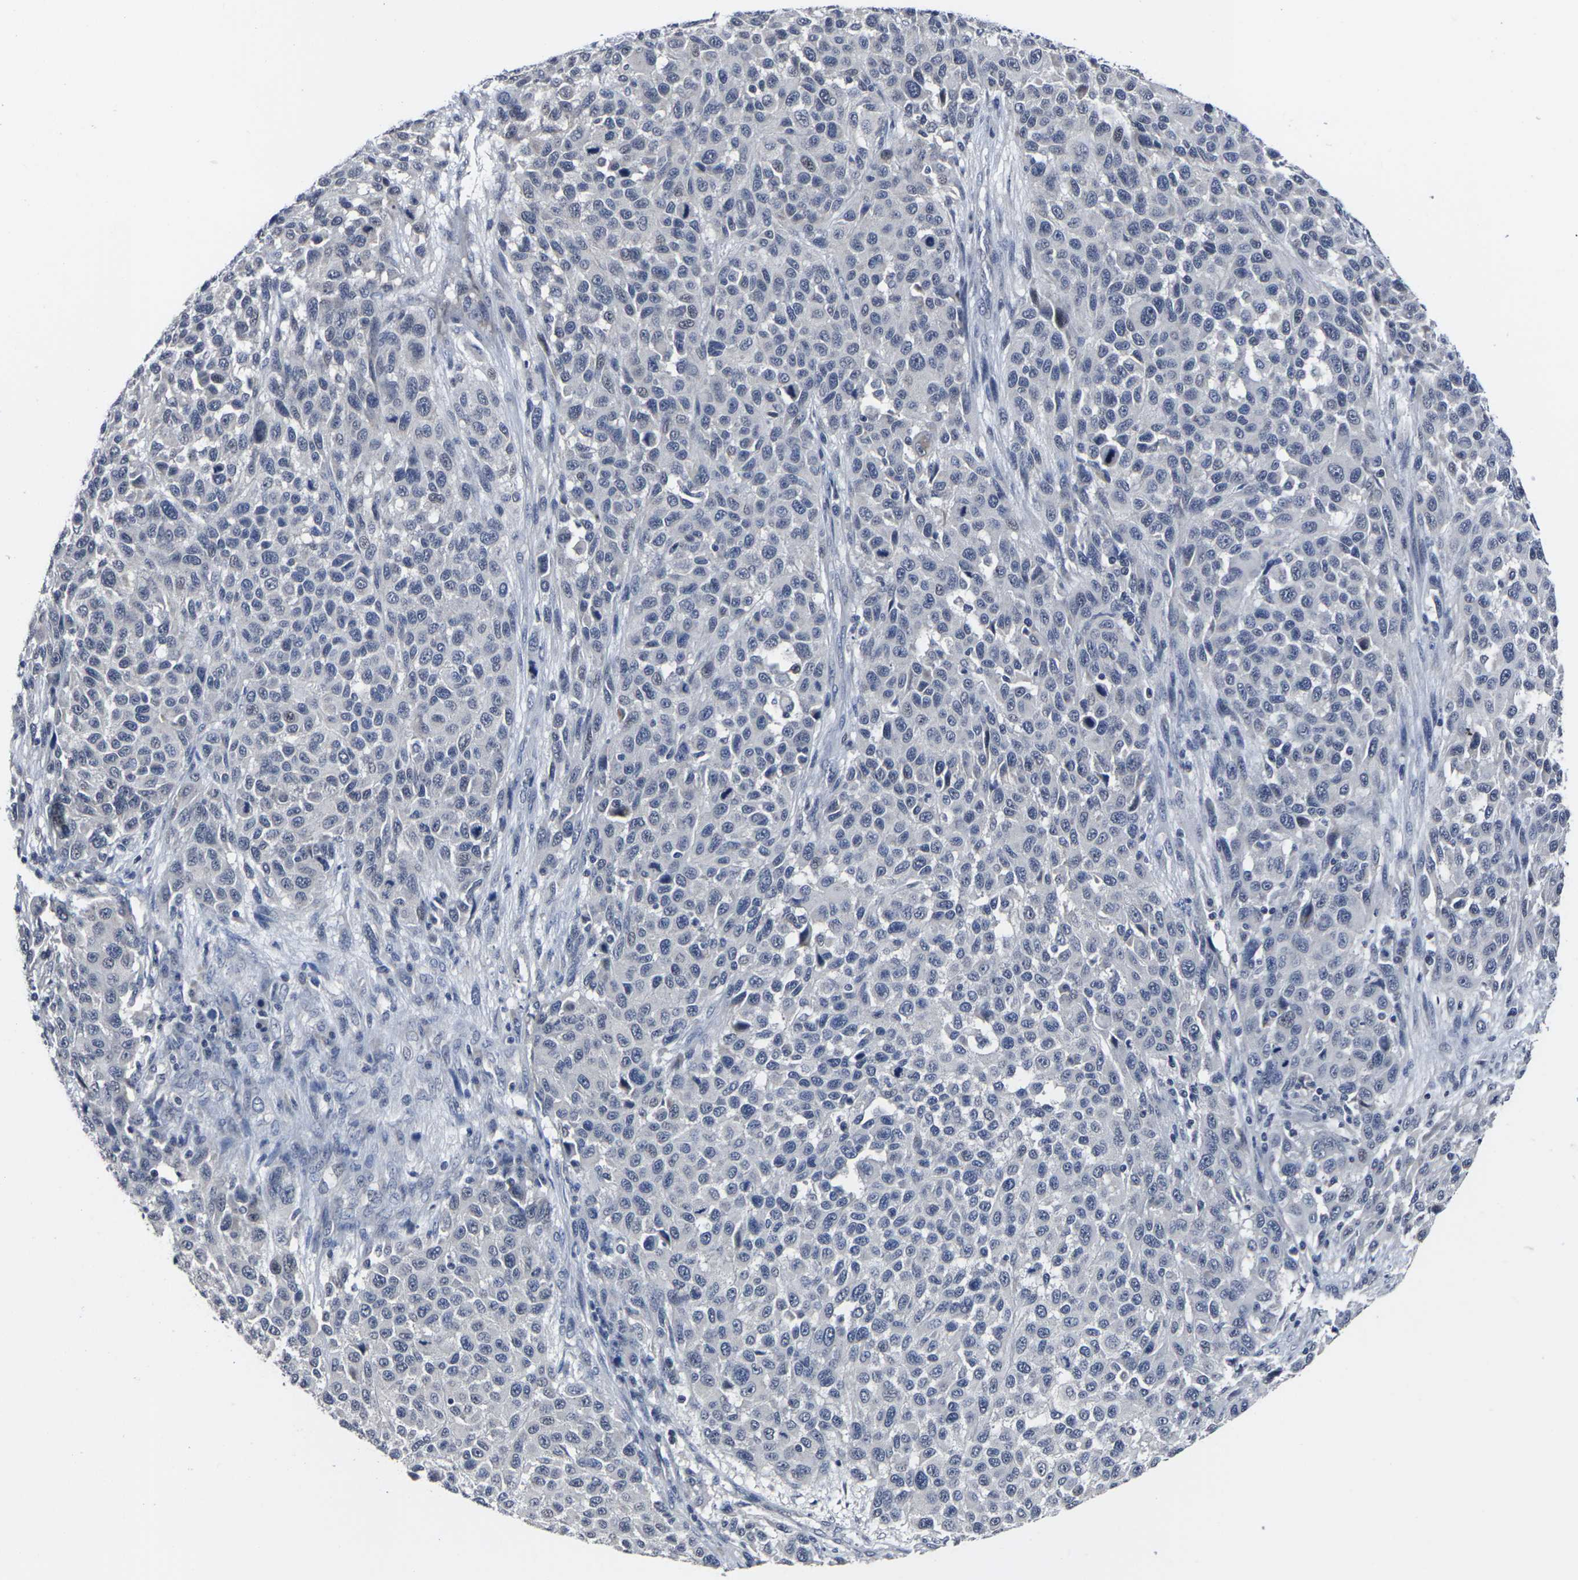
{"staining": {"intensity": "negative", "quantity": "none", "location": "none"}, "tissue": "melanoma", "cell_type": "Tumor cells", "image_type": "cancer", "snomed": [{"axis": "morphology", "description": "Malignant melanoma, Metastatic site"}, {"axis": "topography", "description": "Lymph node"}], "caption": "There is no significant positivity in tumor cells of melanoma.", "gene": "MSANTD4", "patient": {"sex": "male", "age": 61}}